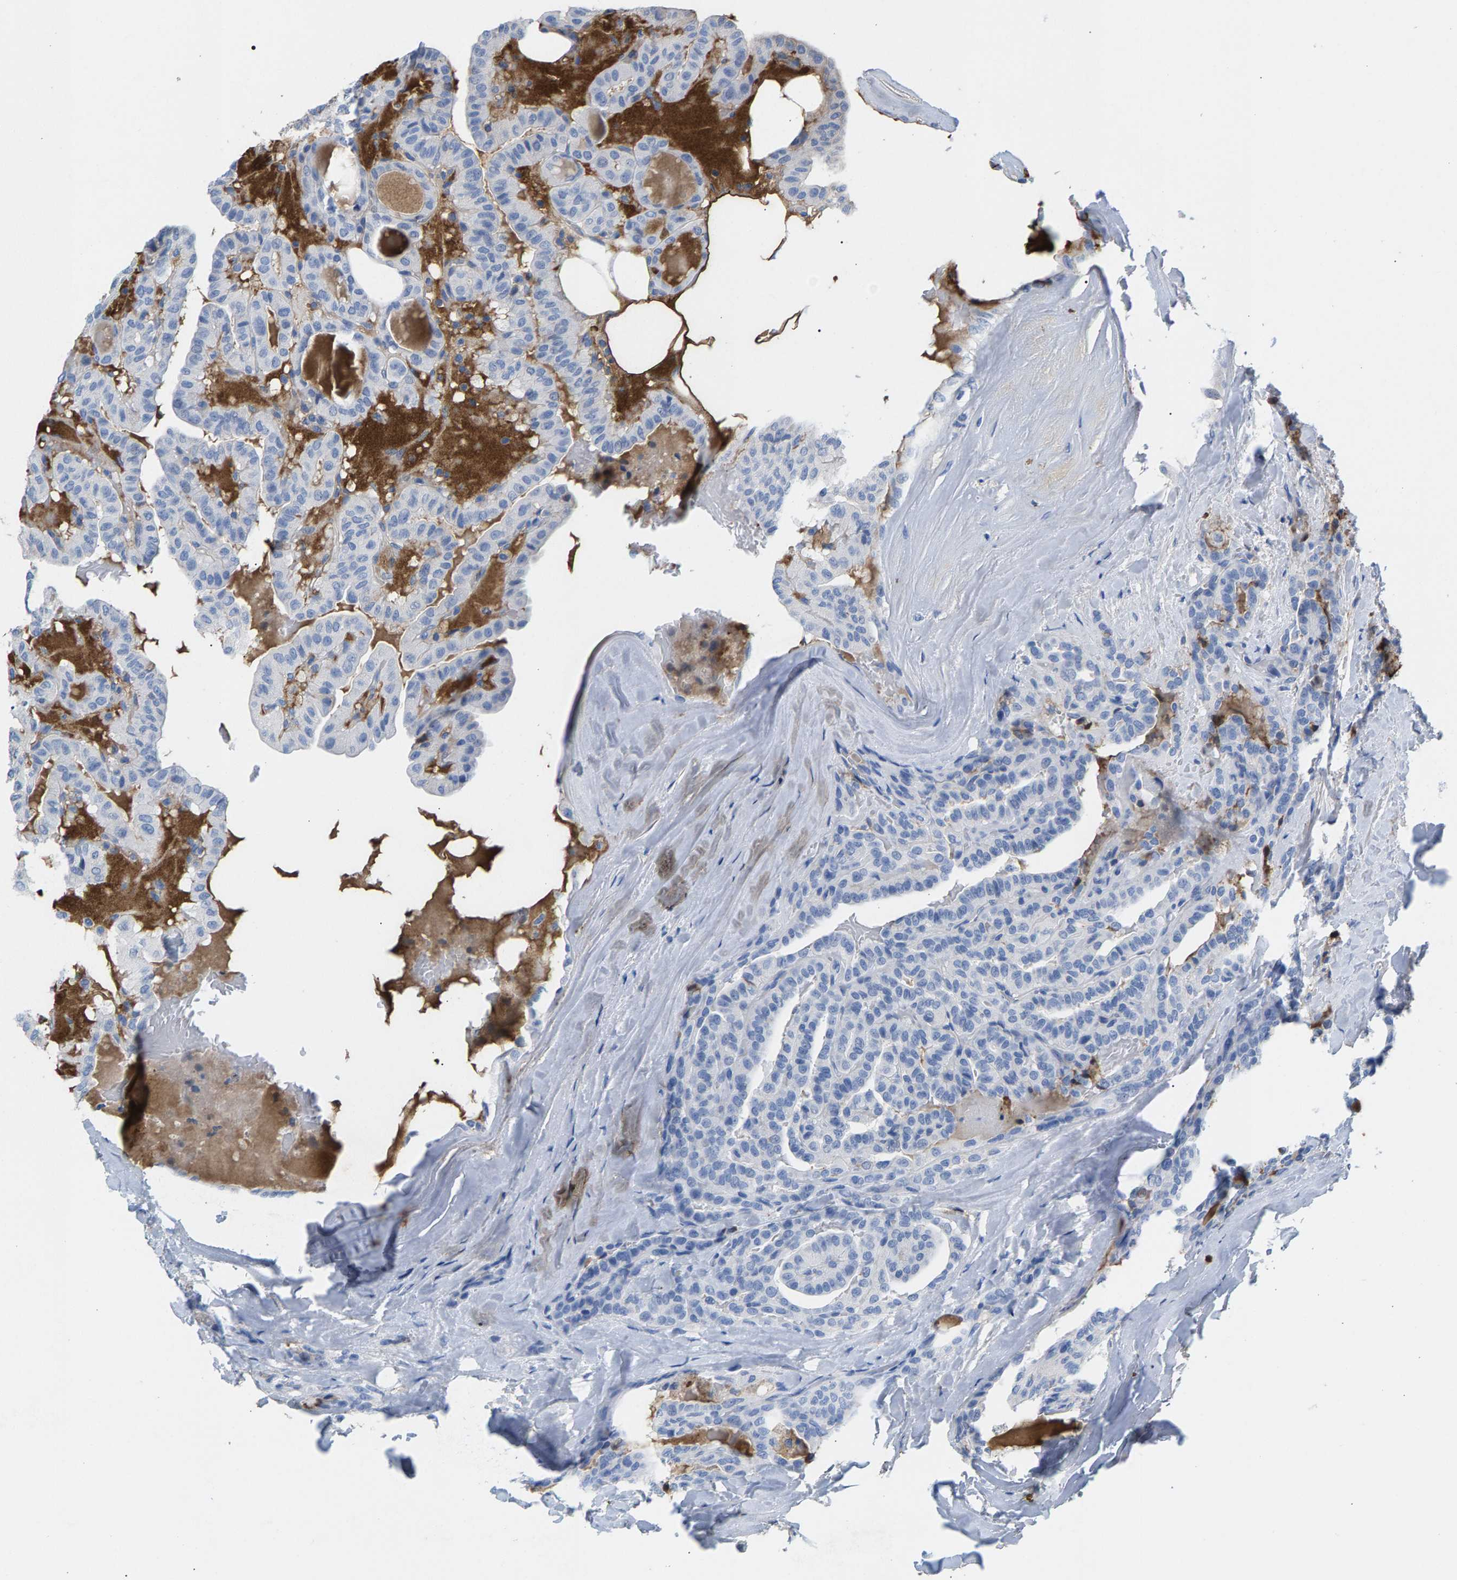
{"staining": {"intensity": "negative", "quantity": "none", "location": "none"}, "tissue": "thyroid cancer", "cell_type": "Tumor cells", "image_type": "cancer", "snomed": [{"axis": "morphology", "description": "Papillary adenocarcinoma, NOS"}, {"axis": "topography", "description": "Thyroid gland"}], "caption": "DAB (3,3'-diaminobenzidine) immunohistochemical staining of human thyroid papillary adenocarcinoma reveals no significant expression in tumor cells. (Brightfield microscopy of DAB IHC at high magnification).", "gene": "APOH", "patient": {"sex": "male", "age": 77}}